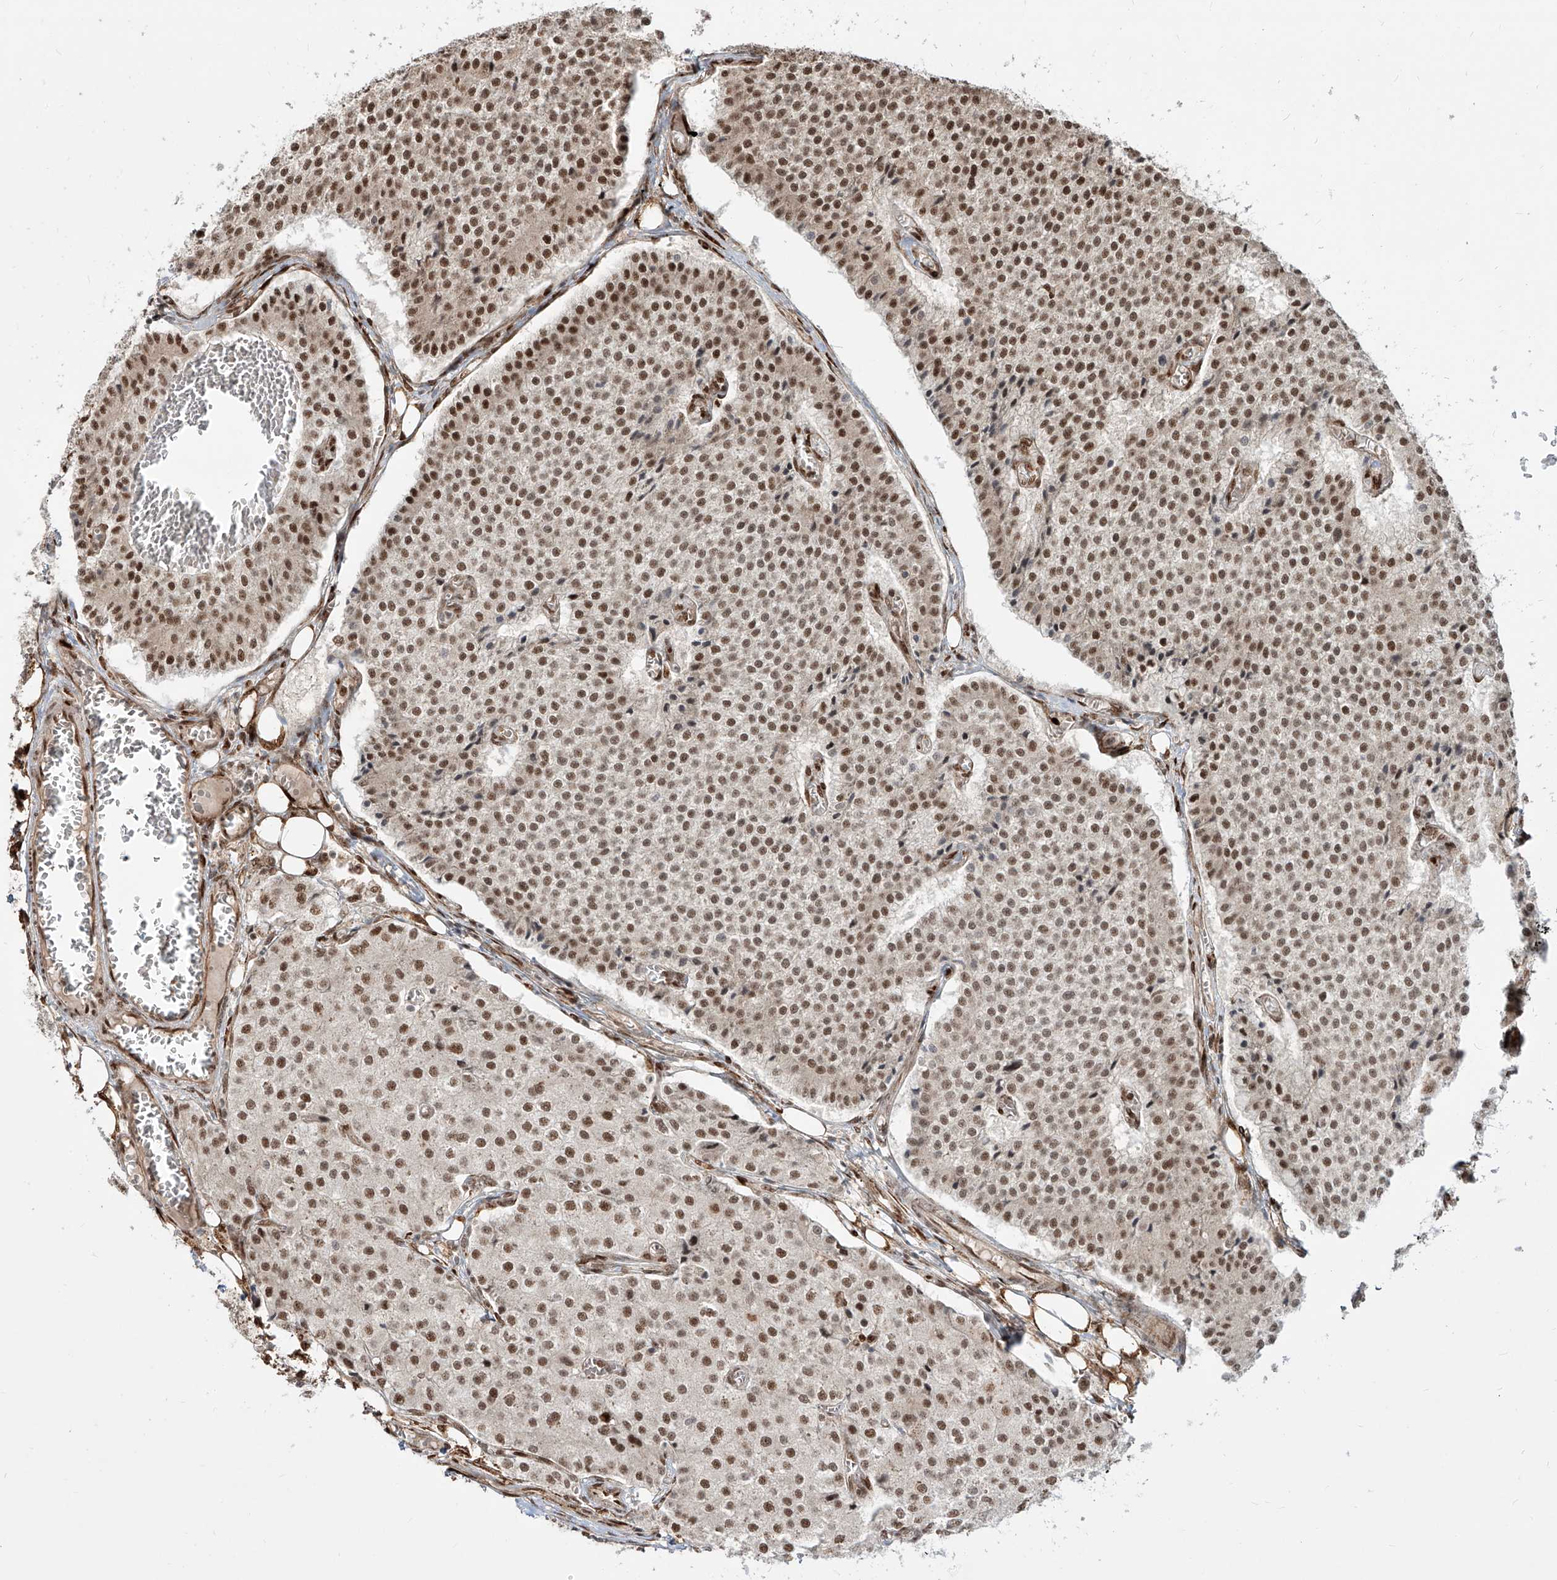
{"staining": {"intensity": "moderate", "quantity": ">75%", "location": "nuclear"}, "tissue": "carcinoid", "cell_type": "Tumor cells", "image_type": "cancer", "snomed": [{"axis": "morphology", "description": "Carcinoid, malignant, NOS"}, {"axis": "topography", "description": "Colon"}], "caption": "Immunohistochemistry of carcinoid reveals medium levels of moderate nuclear positivity in about >75% of tumor cells.", "gene": "ZNF710", "patient": {"sex": "female", "age": 52}}